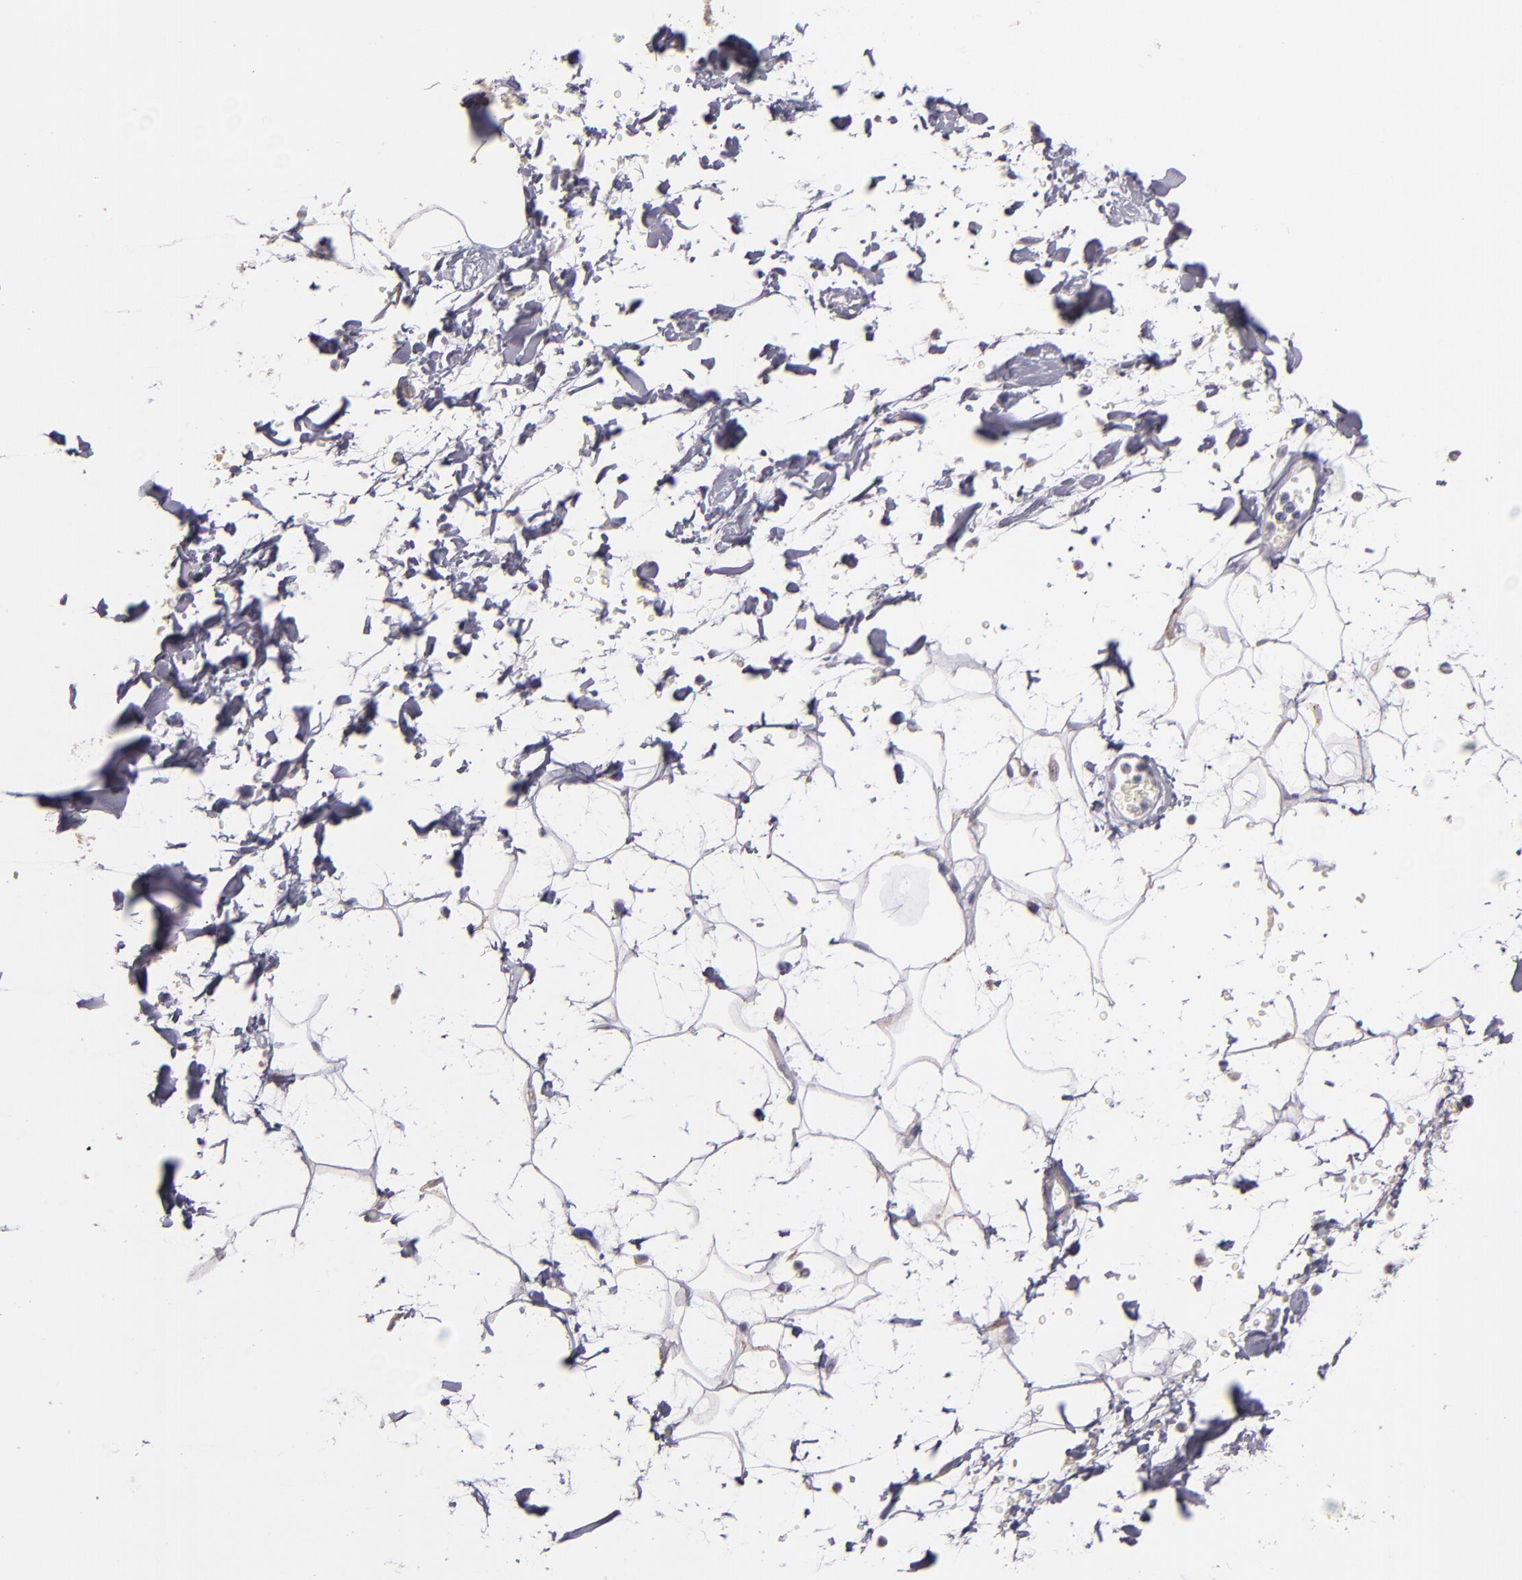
{"staining": {"intensity": "negative", "quantity": "none", "location": "none"}, "tissue": "adipose tissue", "cell_type": "Adipocytes", "image_type": "normal", "snomed": [{"axis": "morphology", "description": "Normal tissue, NOS"}, {"axis": "topography", "description": "Soft tissue"}], "caption": "Normal adipose tissue was stained to show a protein in brown. There is no significant expression in adipocytes. Brightfield microscopy of immunohistochemistry (IHC) stained with DAB (brown) and hematoxylin (blue), captured at high magnification.", "gene": "CLTA", "patient": {"sex": "male", "age": 72}}